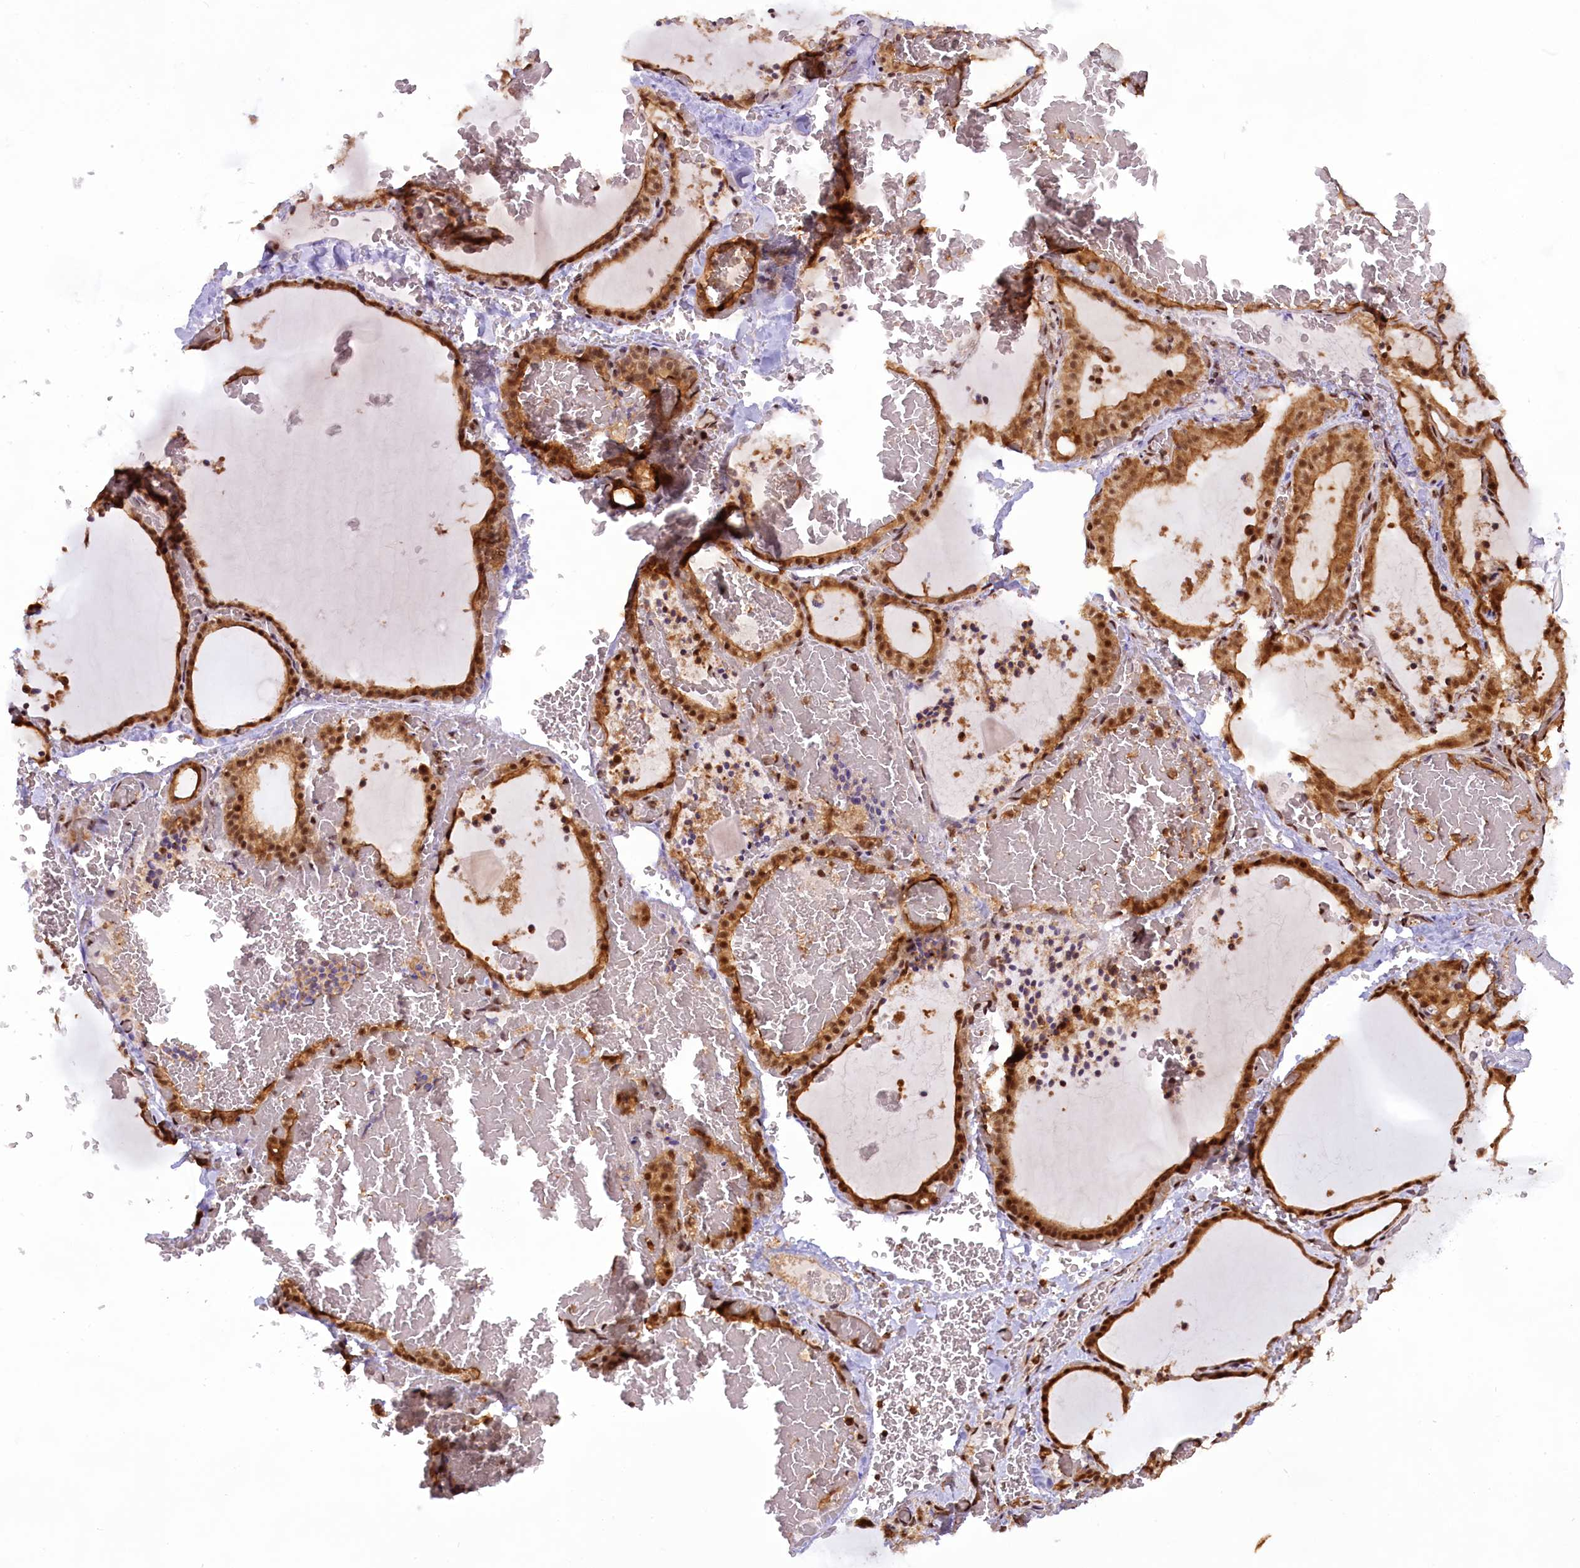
{"staining": {"intensity": "moderate", "quantity": ">75%", "location": "cytoplasmic/membranous,nuclear"}, "tissue": "thyroid gland", "cell_type": "Glandular cells", "image_type": "normal", "snomed": [{"axis": "morphology", "description": "Normal tissue, NOS"}, {"axis": "topography", "description": "Thyroid gland"}], "caption": "Immunohistochemistry (DAB) staining of normal human thyroid gland exhibits moderate cytoplasmic/membranous,nuclear protein expression in approximately >75% of glandular cells.", "gene": "CARD8", "patient": {"sex": "female", "age": 39}}